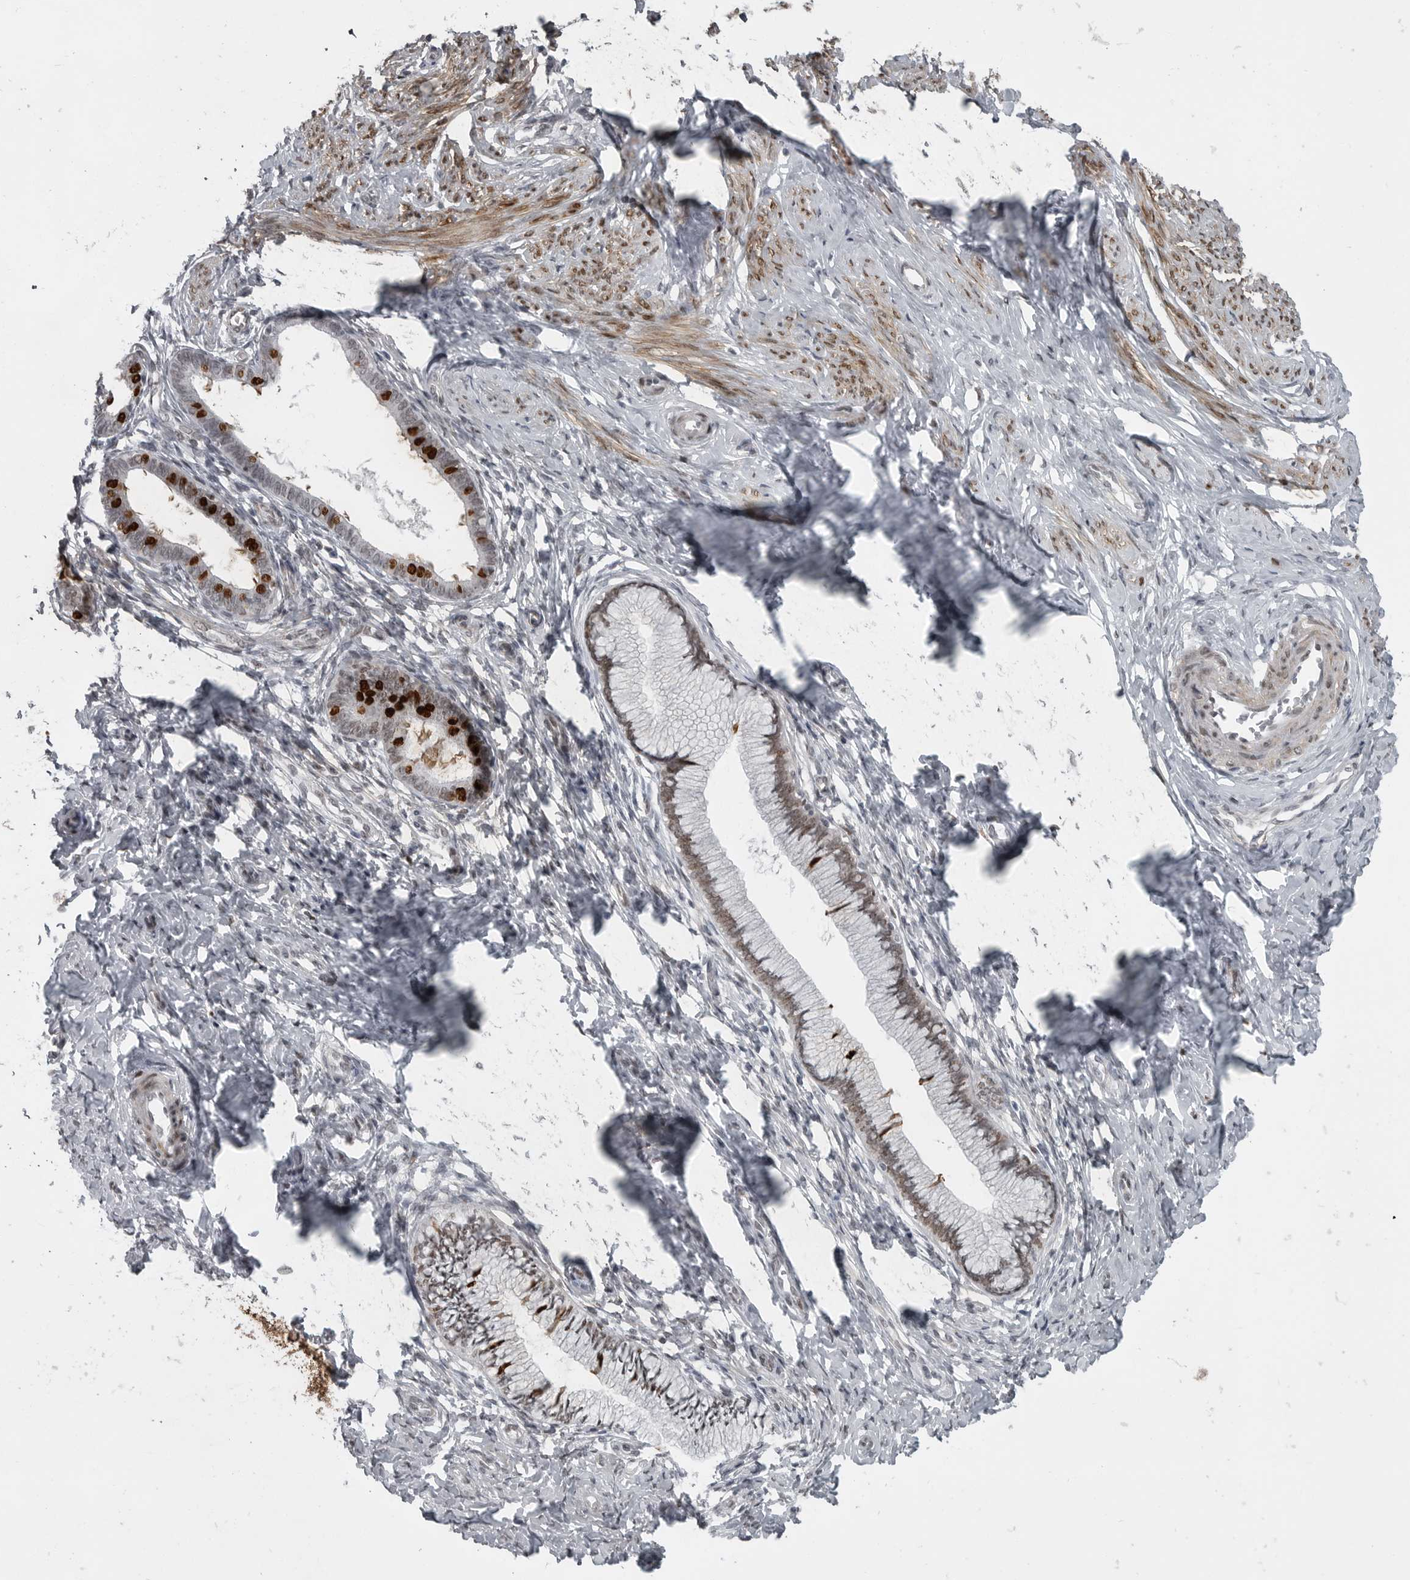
{"staining": {"intensity": "strong", "quantity": "<25%", "location": "nuclear"}, "tissue": "cervix", "cell_type": "Glandular cells", "image_type": "normal", "snomed": [{"axis": "morphology", "description": "Normal tissue, NOS"}, {"axis": "topography", "description": "Cervix"}], "caption": "A micrograph of human cervix stained for a protein demonstrates strong nuclear brown staining in glandular cells.", "gene": "HMGN3", "patient": {"sex": "female", "age": 36}}